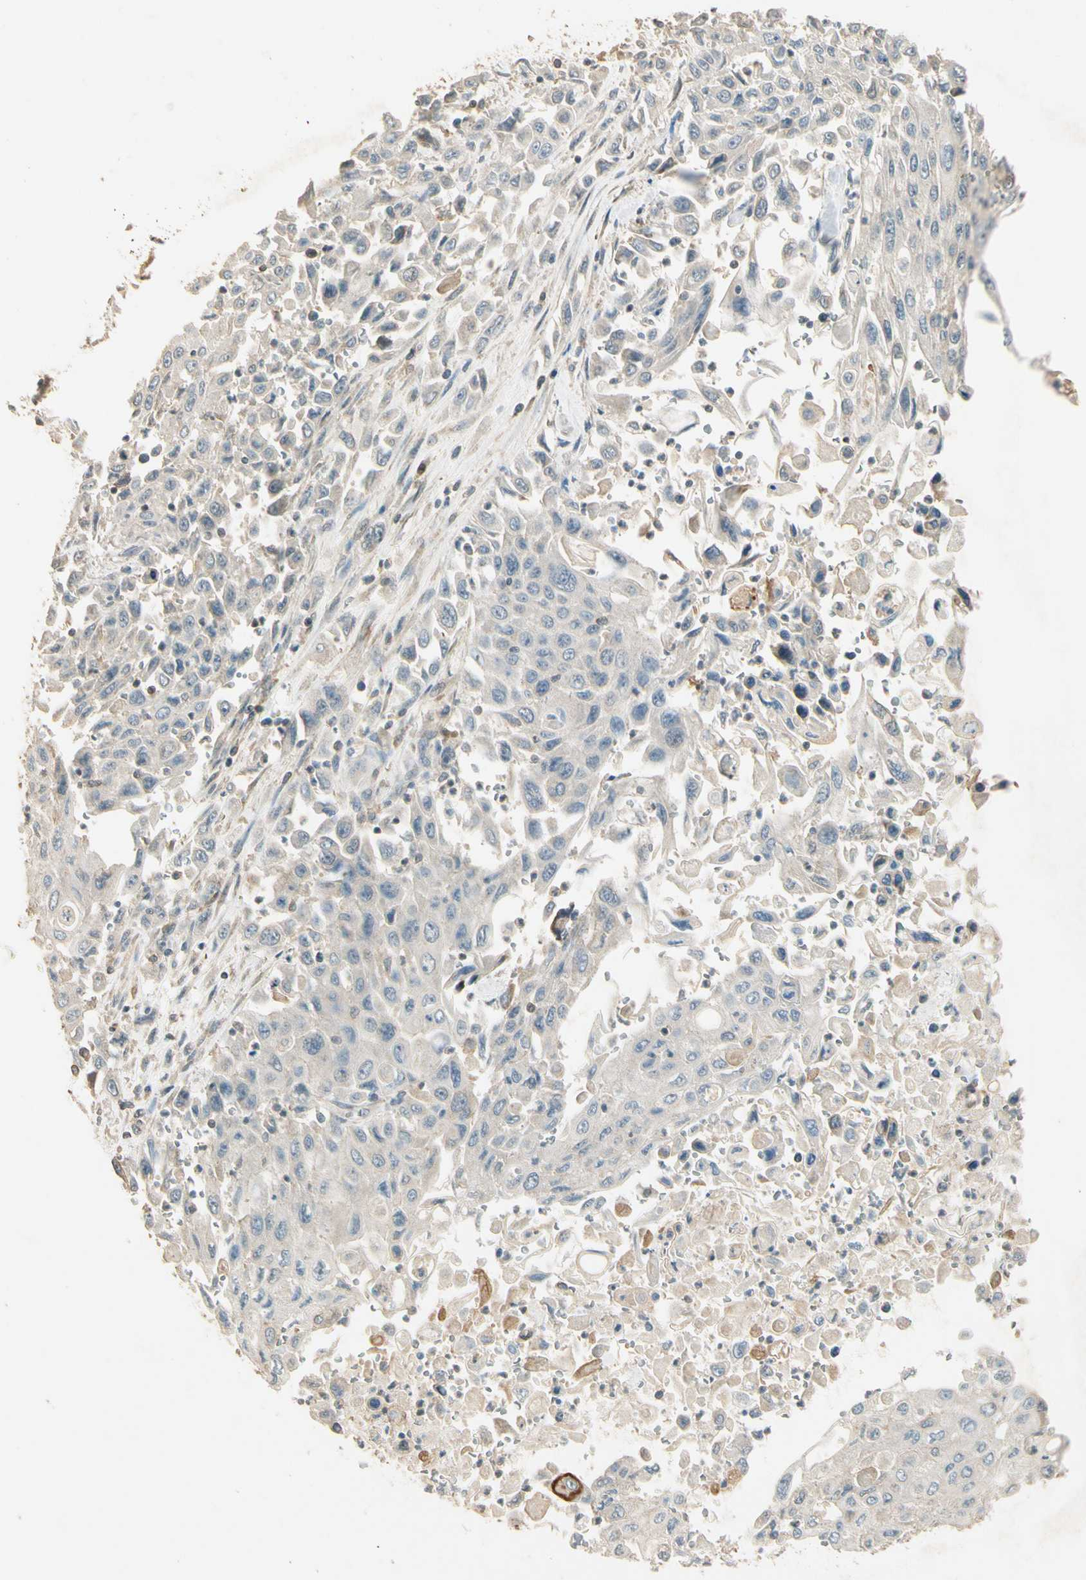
{"staining": {"intensity": "weak", "quantity": "<25%", "location": "cytoplasmic/membranous"}, "tissue": "pancreatic cancer", "cell_type": "Tumor cells", "image_type": "cancer", "snomed": [{"axis": "morphology", "description": "Adenocarcinoma, NOS"}, {"axis": "topography", "description": "Pancreas"}], "caption": "Adenocarcinoma (pancreatic) stained for a protein using immunohistochemistry (IHC) displays no positivity tumor cells.", "gene": "PLXNA1", "patient": {"sex": "male", "age": 70}}